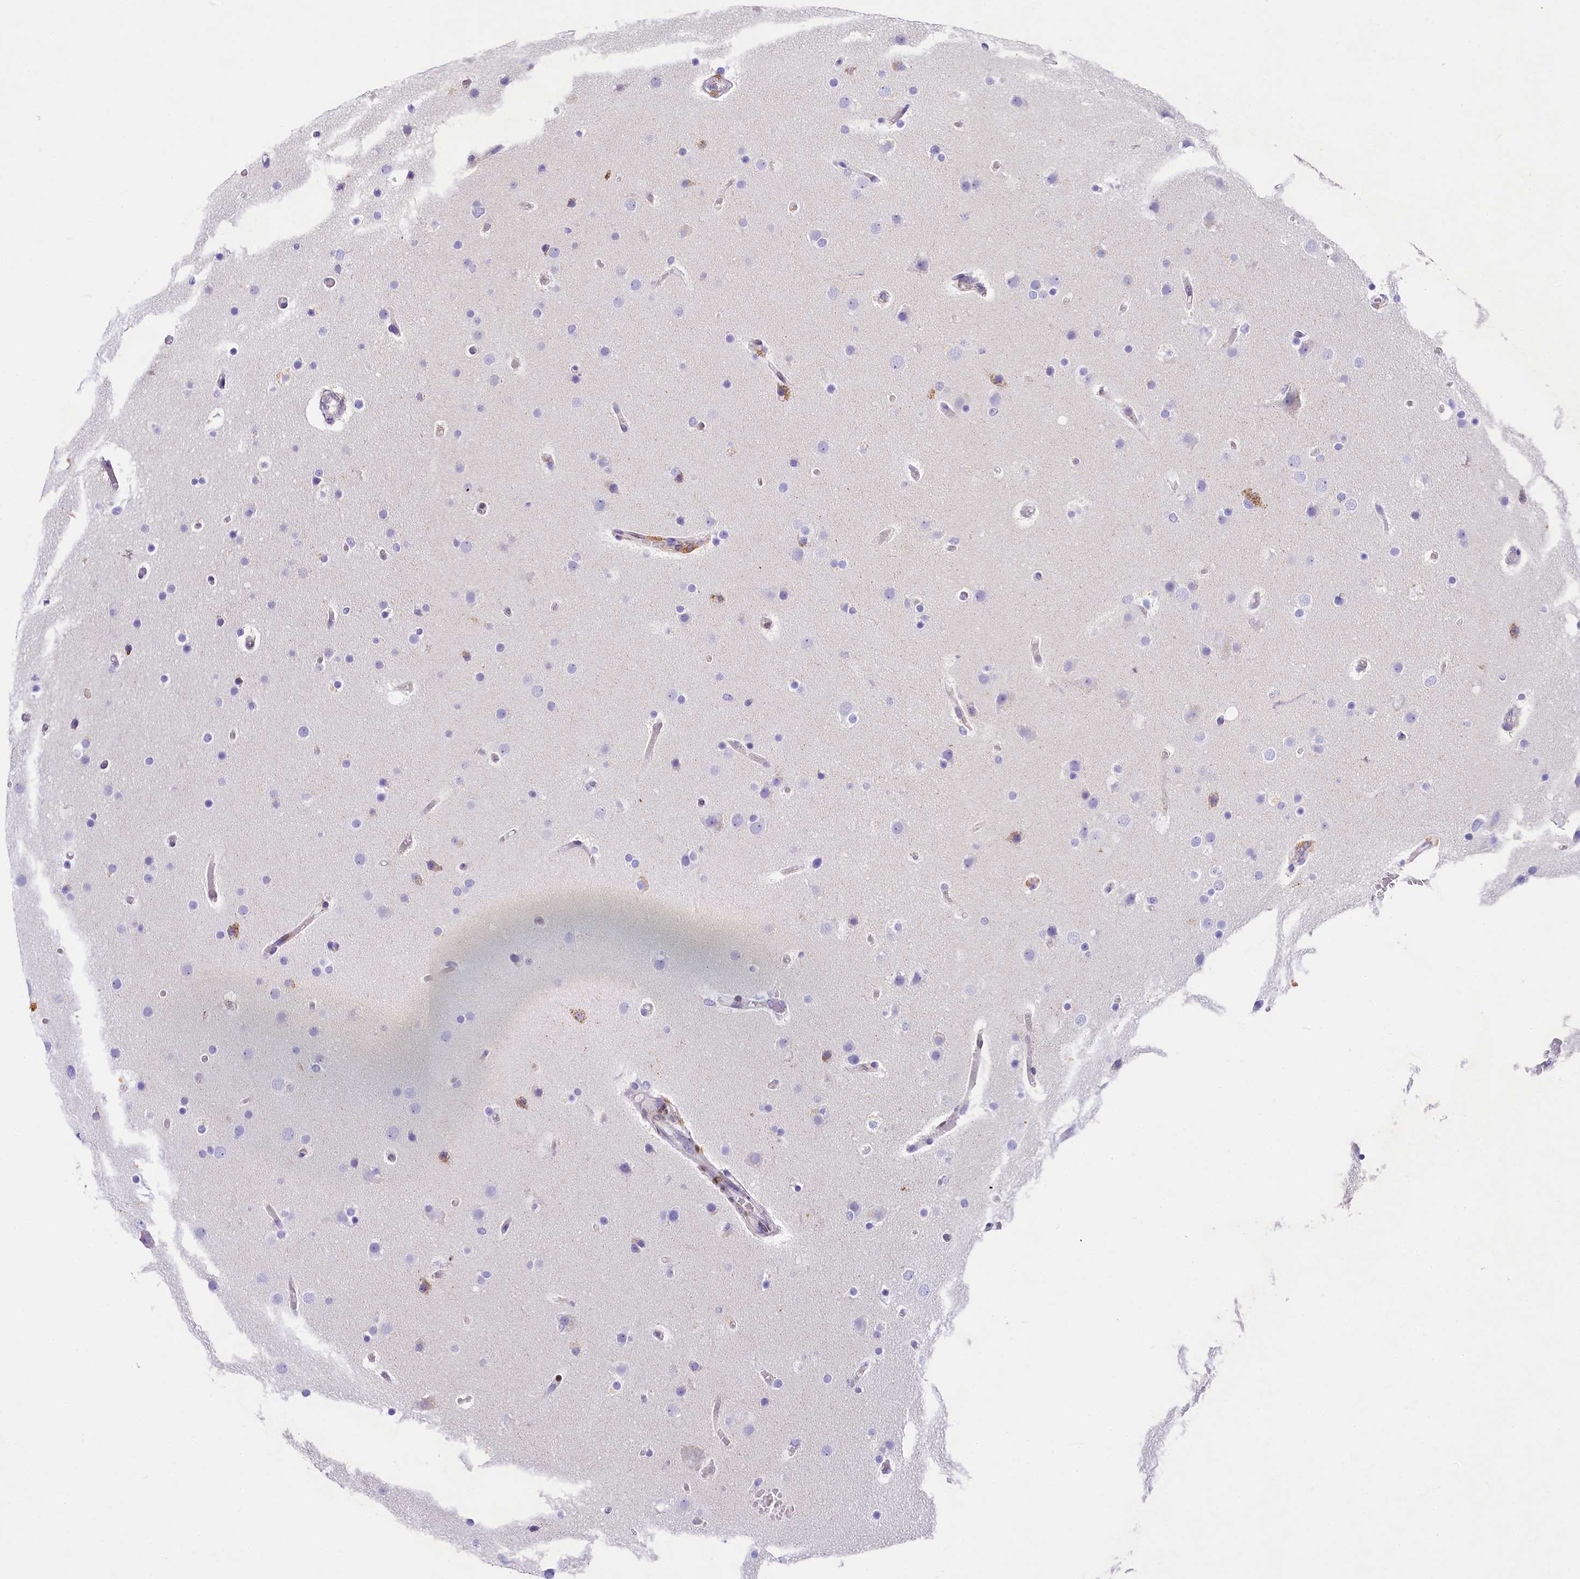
{"staining": {"intensity": "negative", "quantity": "none", "location": "none"}, "tissue": "glioma", "cell_type": "Tumor cells", "image_type": "cancer", "snomed": [{"axis": "morphology", "description": "Glioma, malignant, High grade"}, {"axis": "topography", "description": "Cerebral cortex"}], "caption": "Immunohistochemistry (IHC) of malignant high-grade glioma demonstrates no staining in tumor cells.", "gene": "PPIP5K2", "patient": {"sex": "female", "age": 36}}